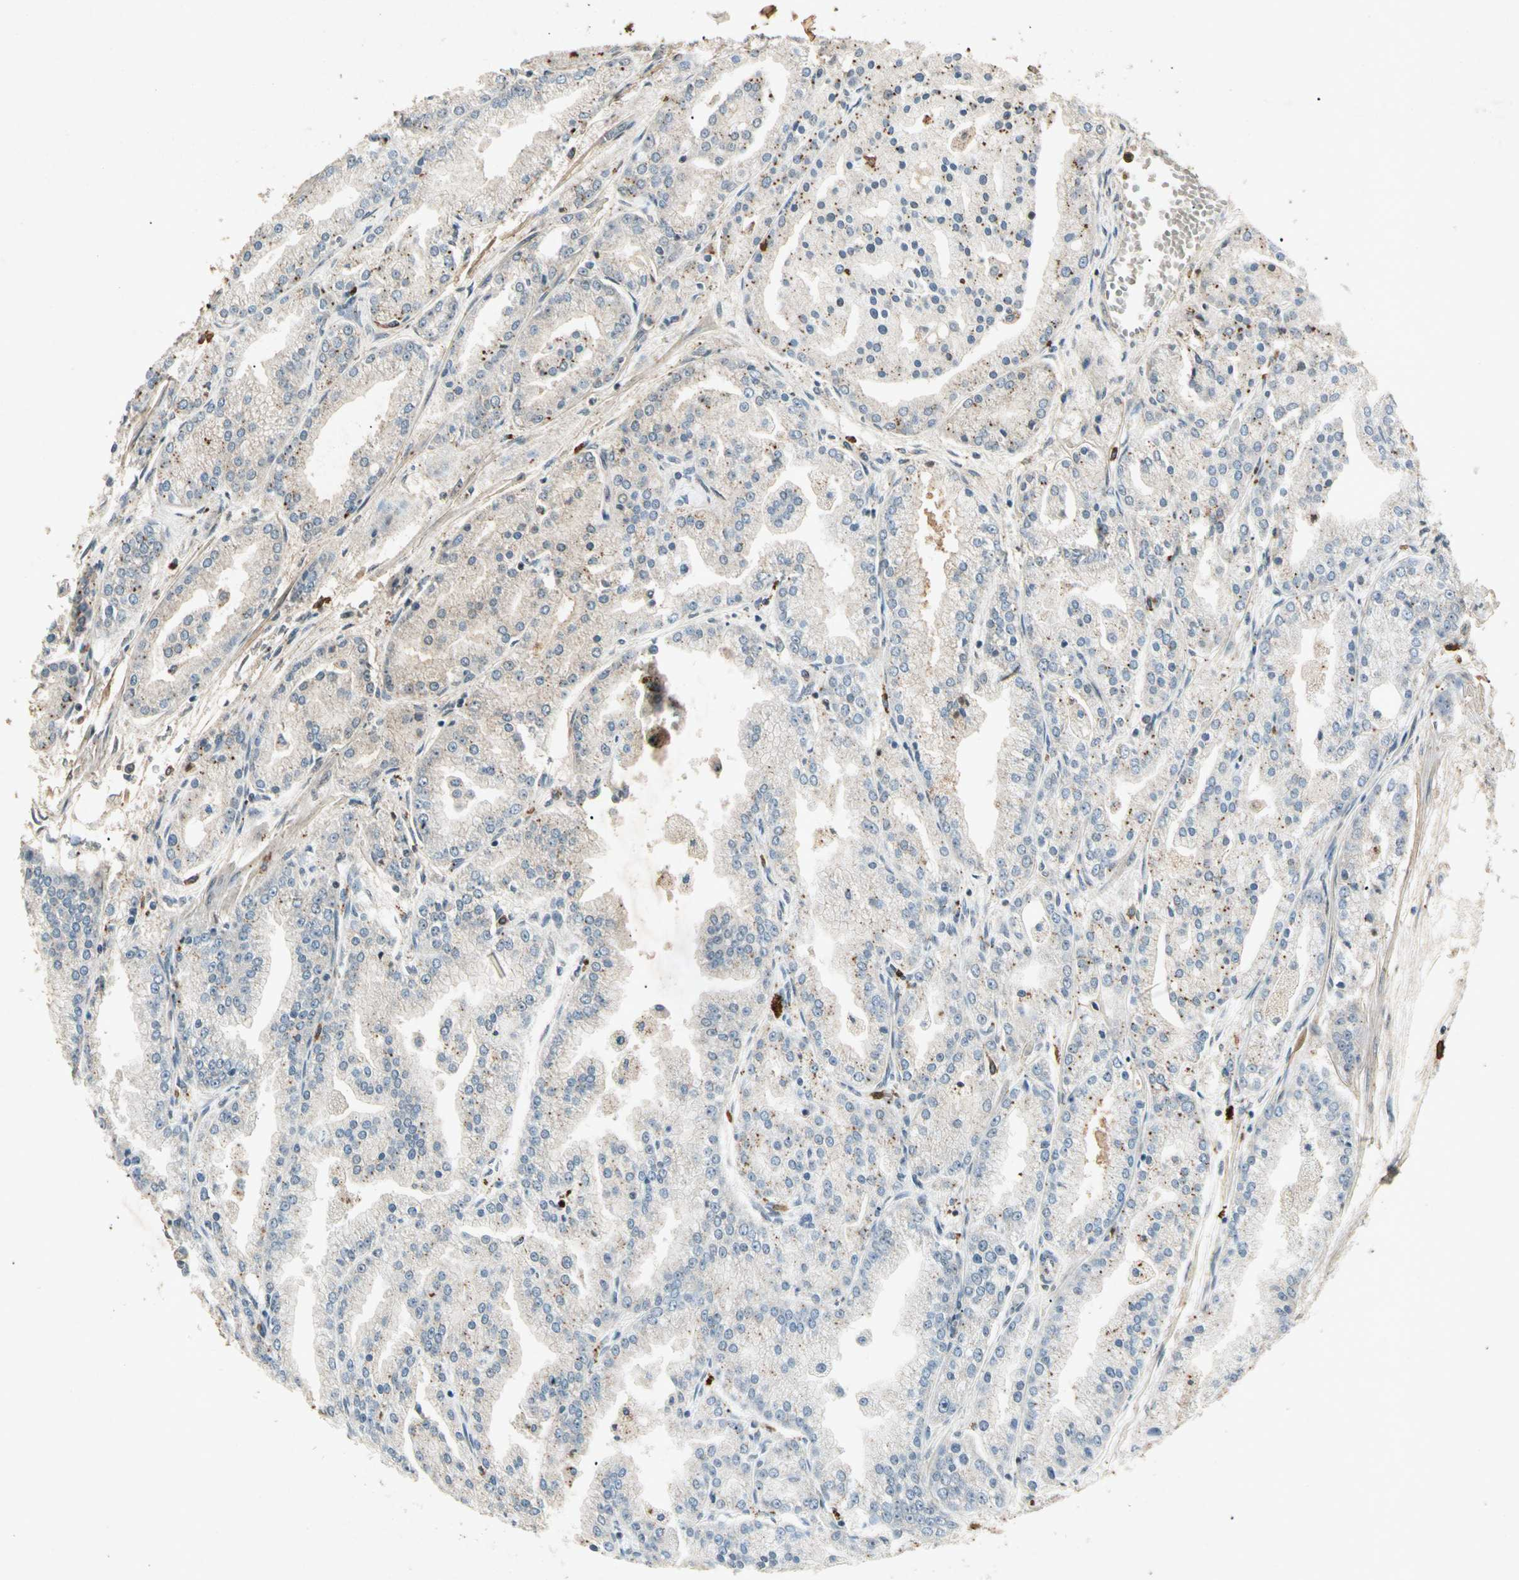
{"staining": {"intensity": "moderate", "quantity": "<25%", "location": "cytoplasmic/membranous"}, "tissue": "prostate cancer", "cell_type": "Tumor cells", "image_type": "cancer", "snomed": [{"axis": "morphology", "description": "Adenocarcinoma, High grade"}, {"axis": "topography", "description": "Prostate"}], "caption": "Adenocarcinoma (high-grade) (prostate) was stained to show a protein in brown. There is low levels of moderate cytoplasmic/membranous staining in approximately <25% of tumor cells.", "gene": "CP", "patient": {"sex": "male", "age": 61}}